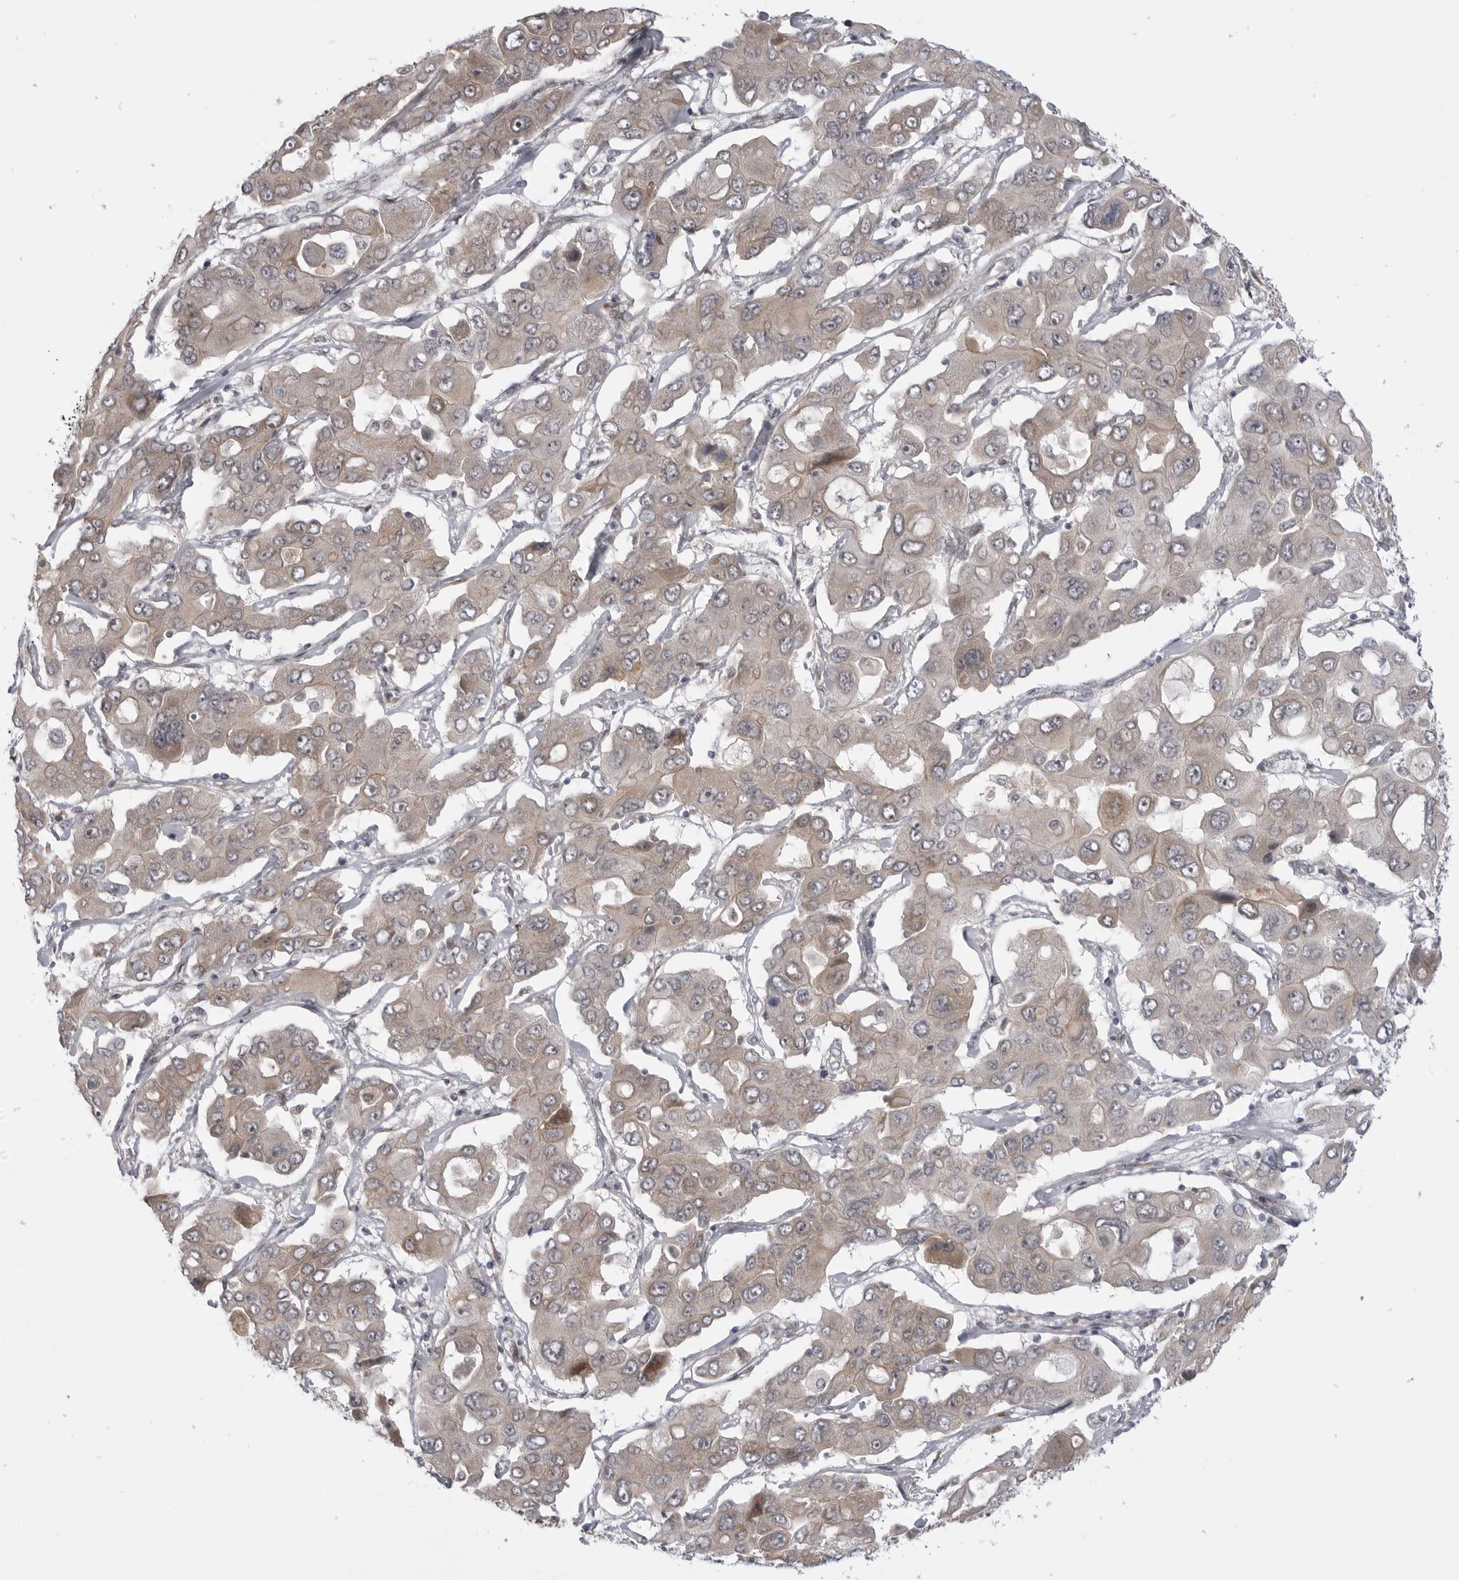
{"staining": {"intensity": "weak", "quantity": ">75%", "location": "cytoplasmic/membranous"}, "tissue": "liver cancer", "cell_type": "Tumor cells", "image_type": "cancer", "snomed": [{"axis": "morphology", "description": "Cholangiocarcinoma"}, {"axis": "topography", "description": "Liver"}], "caption": "Immunohistochemical staining of cholangiocarcinoma (liver) exhibits low levels of weak cytoplasmic/membranous protein staining in approximately >75% of tumor cells.", "gene": "LRRC45", "patient": {"sex": "male", "age": 67}}